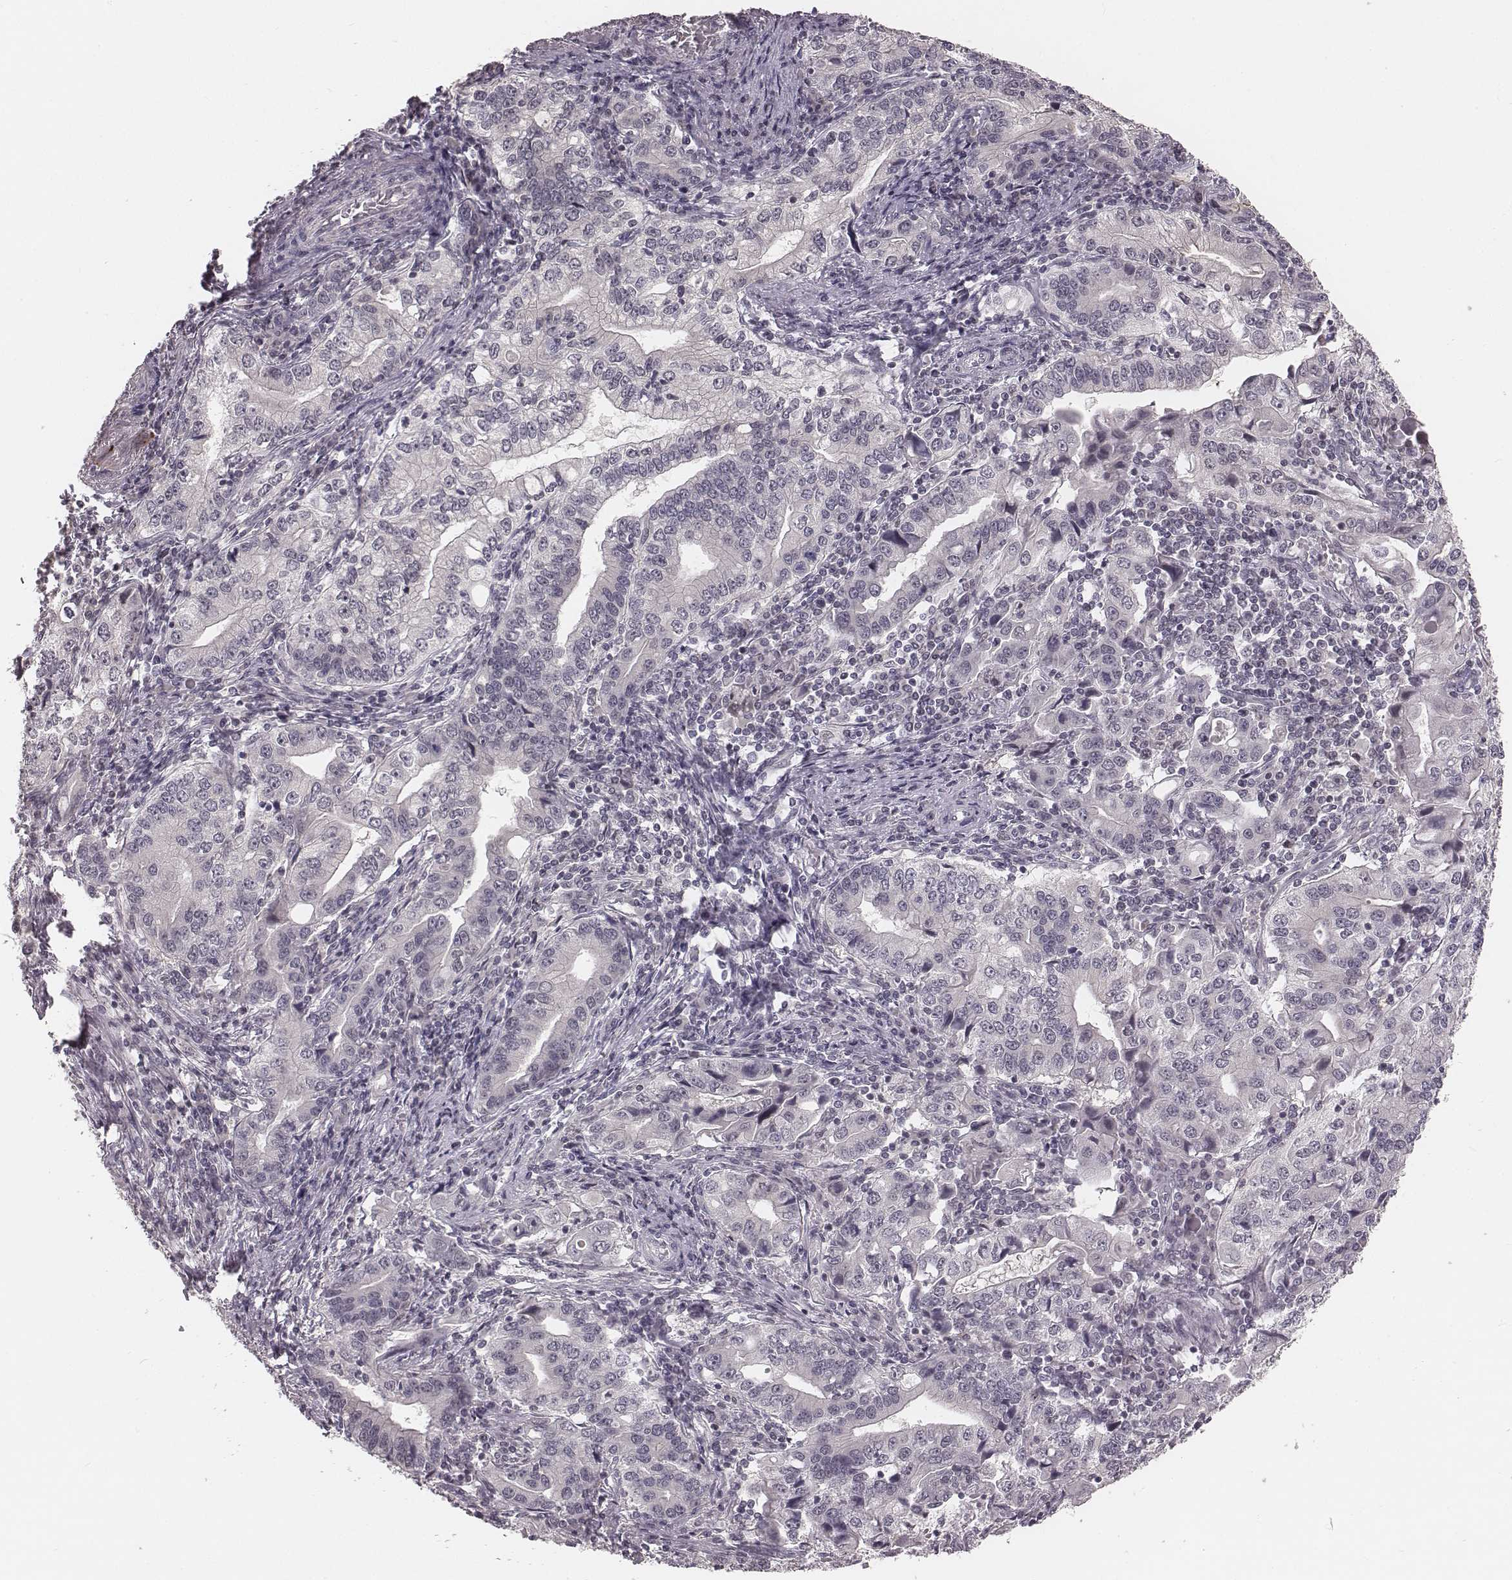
{"staining": {"intensity": "negative", "quantity": "none", "location": "none"}, "tissue": "stomach cancer", "cell_type": "Tumor cells", "image_type": "cancer", "snomed": [{"axis": "morphology", "description": "Adenocarcinoma, NOS"}, {"axis": "topography", "description": "Stomach, lower"}], "caption": "The histopathology image reveals no staining of tumor cells in stomach cancer (adenocarcinoma).", "gene": "IQCG", "patient": {"sex": "female", "age": 72}}